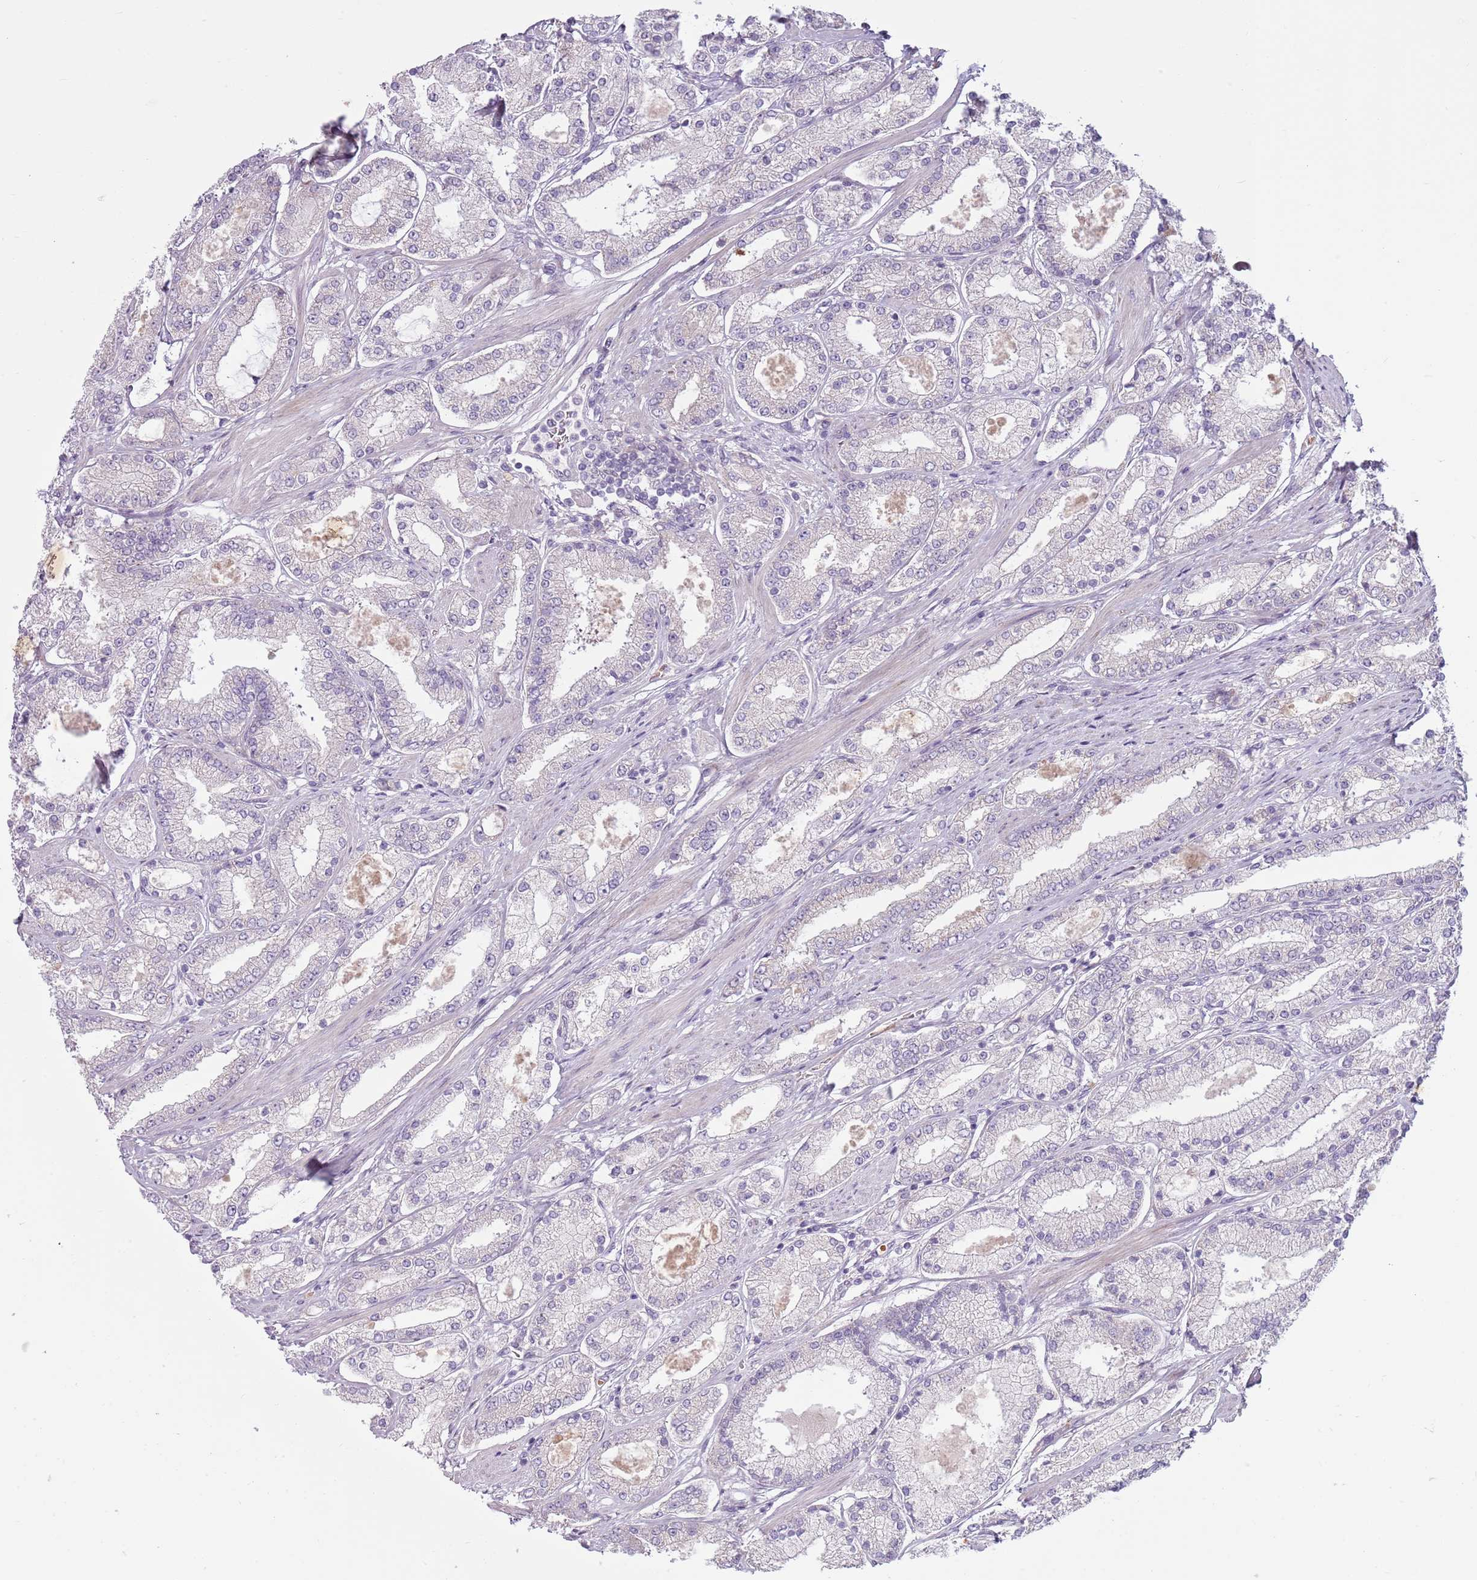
{"staining": {"intensity": "negative", "quantity": "none", "location": "none"}, "tissue": "prostate cancer", "cell_type": "Tumor cells", "image_type": "cancer", "snomed": [{"axis": "morphology", "description": "Adenocarcinoma, High grade"}, {"axis": "topography", "description": "Prostate"}], "caption": "Immunohistochemistry (IHC) histopathology image of neoplastic tissue: human adenocarcinoma (high-grade) (prostate) stained with DAB (3,3'-diaminobenzidine) demonstrates no significant protein staining in tumor cells.", "gene": "HSPA14", "patient": {"sex": "male", "age": 69}}